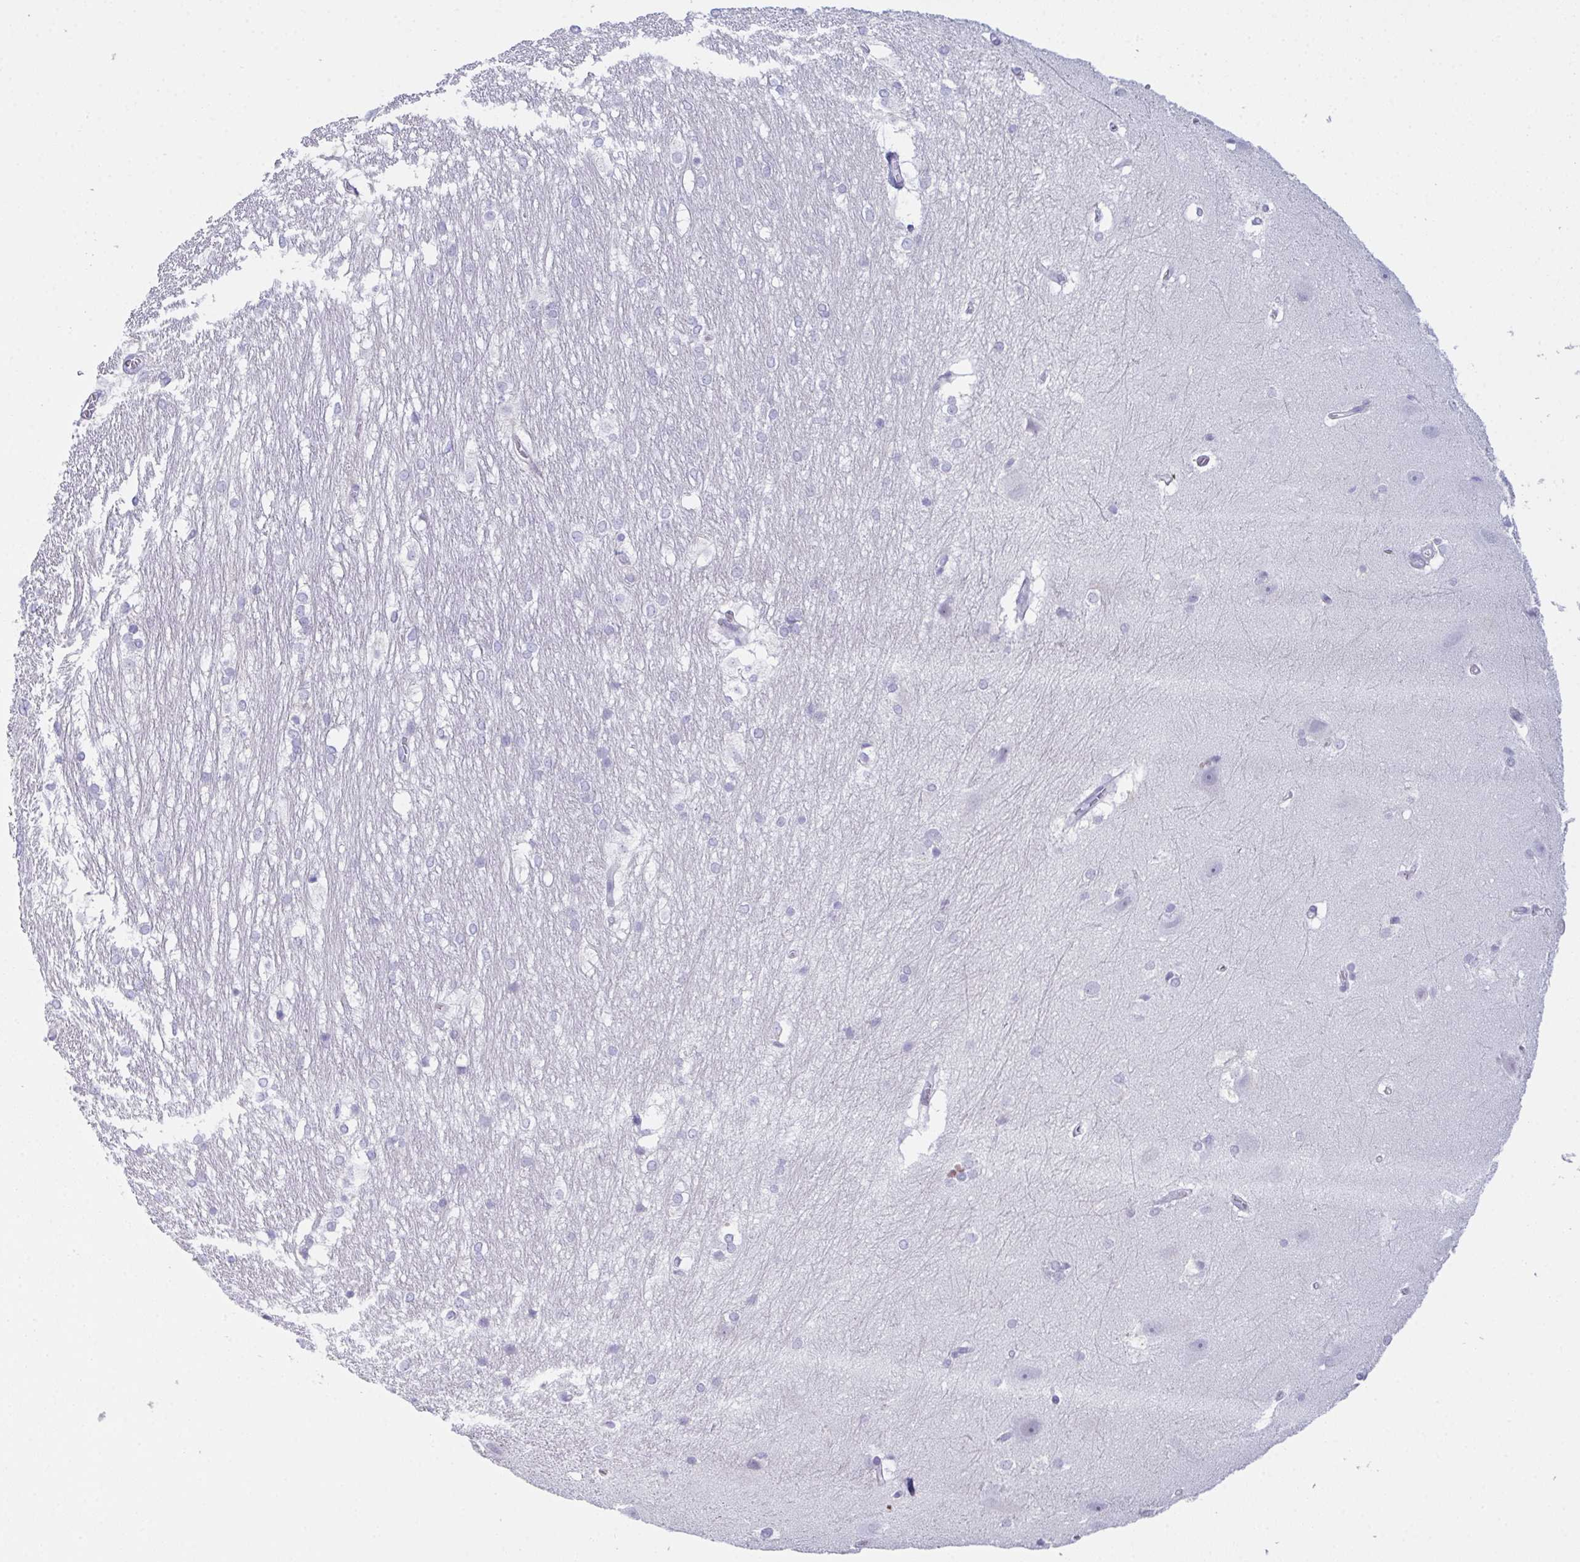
{"staining": {"intensity": "negative", "quantity": "none", "location": "none"}, "tissue": "hippocampus", "cell_type": "Glial cells", "image_type": "normal", "snomed": [{"axis": "morphology", "description": "Normal tissue, NOS"}, {"axis": "topography", "description": "Cerebral cortex"}, {"axis": "topography", "description": "Hippocampus"}], "caption": "Protein analysis of unremarkable hippocampus displays no significant expression in glial cells.", "gene": "TEX19", "patient": {"sex": "female", "age": 19}}